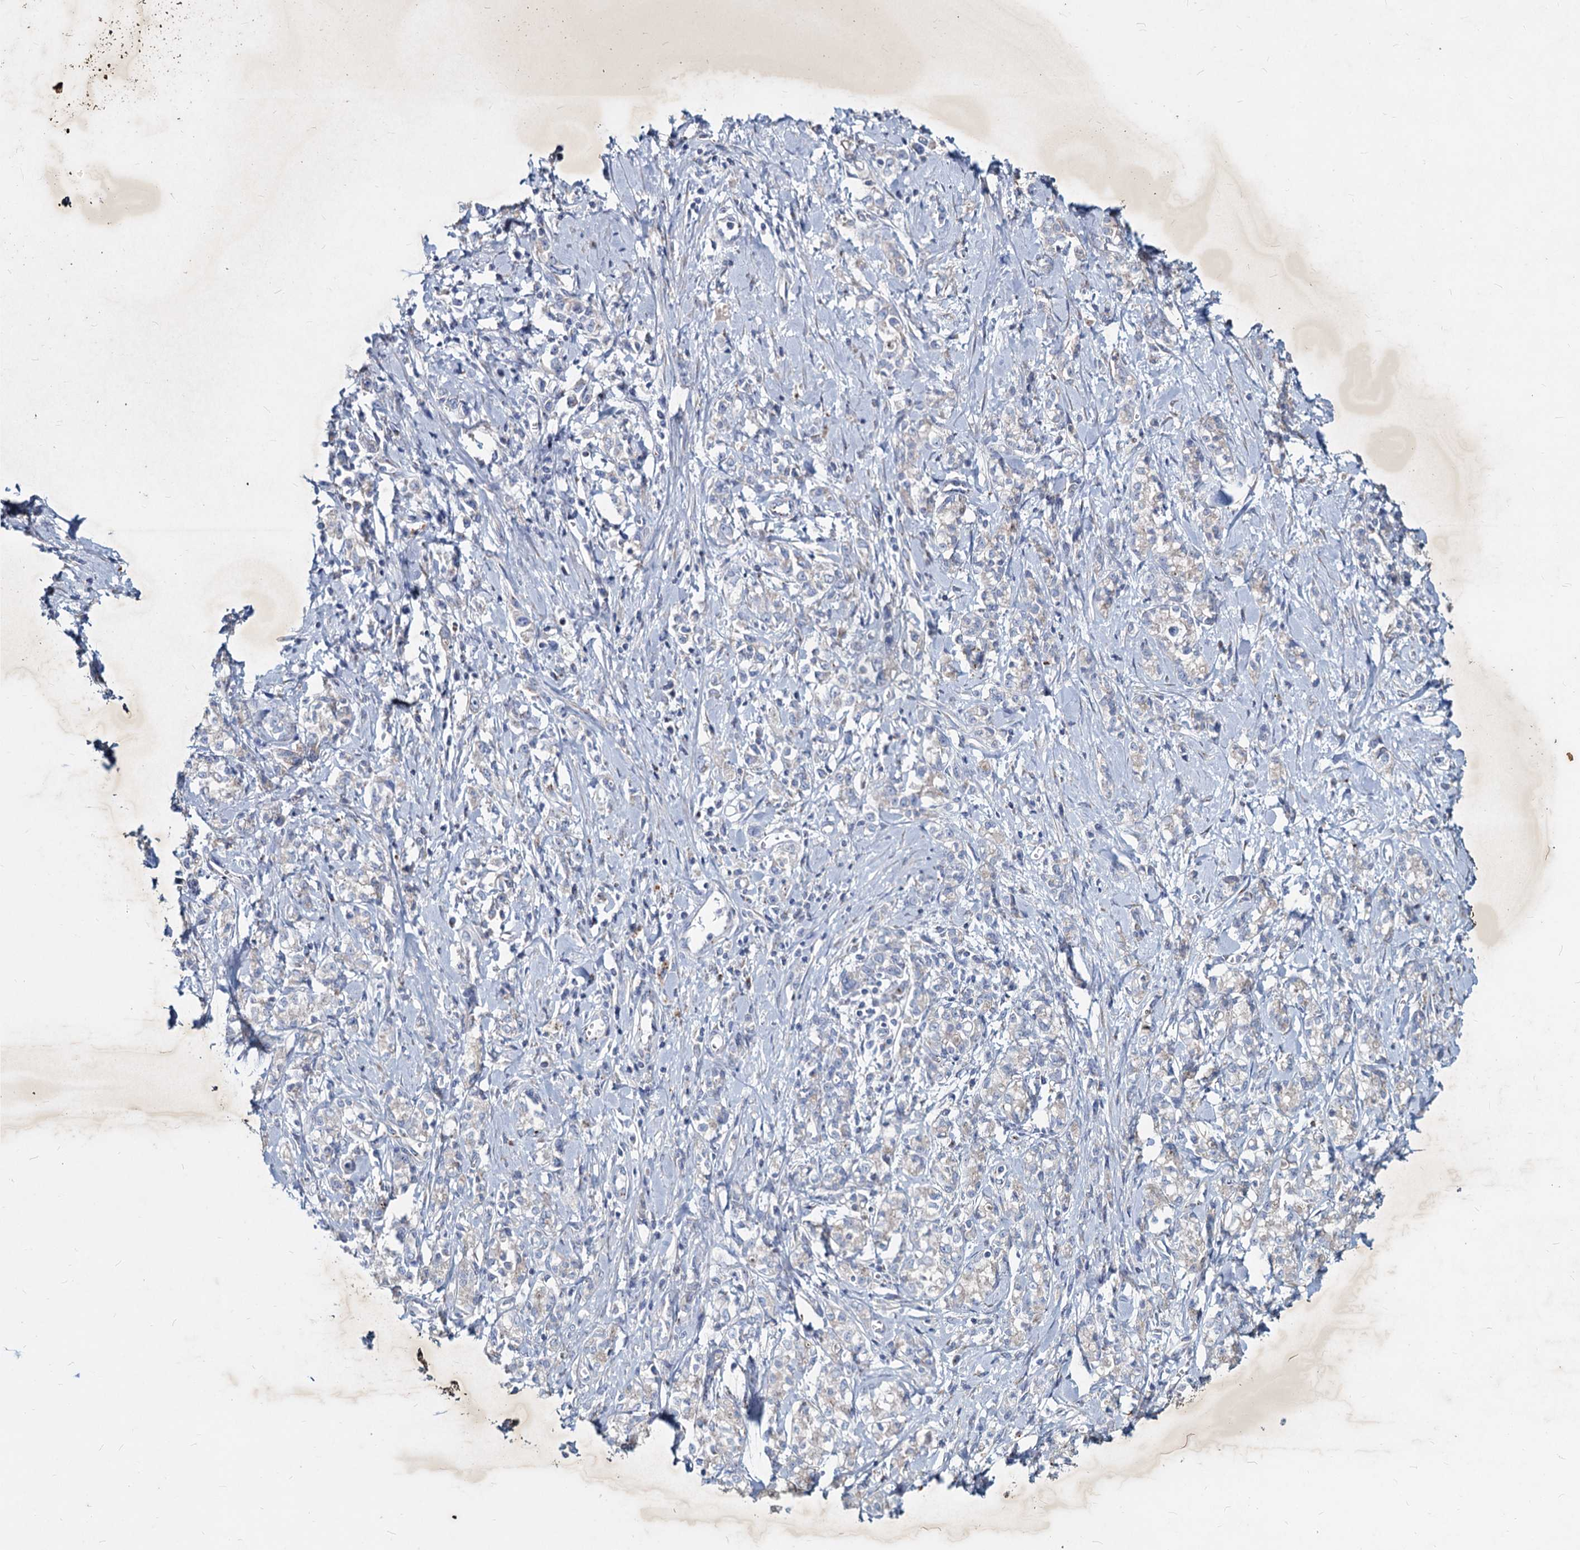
{"staining": {"intensity": "negative", "quantity": "none", "location": "none"}, "tissue": "stomach cancer", "cell_type": "Tumor cells", "image_type": "cancer", "snomed": [{"axis": "morphology", "description": "Adenocarcinoma, NOS"}, {"axis": "topography", "description": "Stomach"}], "caption": "Tumor cells are negative for brown protein staining in stomach cancer.", "gene": "AGBL4", "patient": {"sex": "female", "age": 76}}